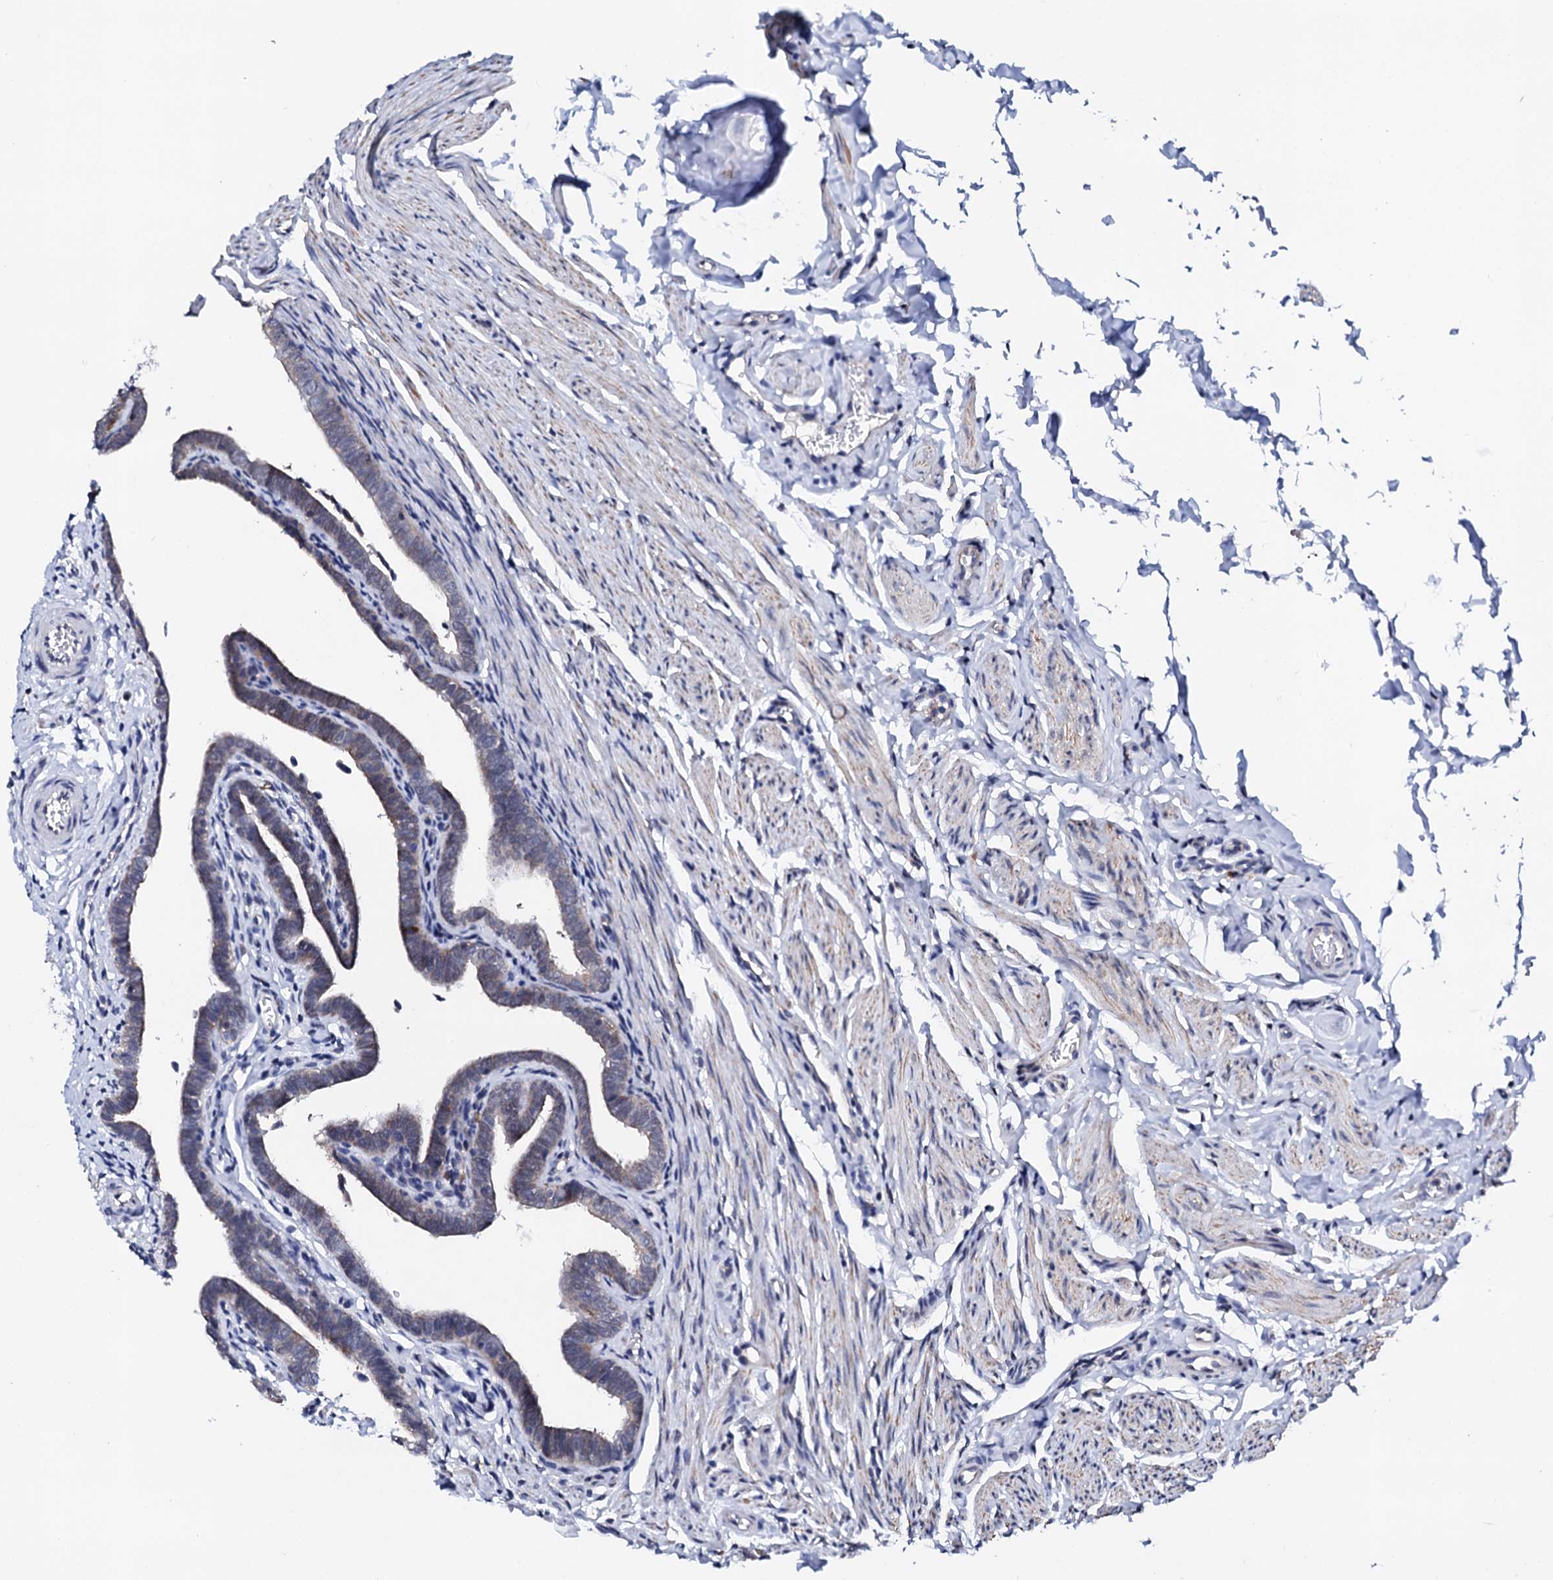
{"staining": {"intensity": "weak", "quantity": "25%-75%", "location": "cytoplasmic/membranous"}, "tissue": "fallopian tube", "cell_type": "Glandular cells", "image_type": "normal", "snomed": [{"axis": "morphology", "description": "Normal tissue, NOS"}, {"axis": "topography", "description": "Fallopian tube"}], "caption": "Immunohistochemistry histopathology image of unremarkable fallopian tube: human fallopian tube stained using IHC shows low levels of weak protein expression localized specifically in the cytoplasmic/membranous of glandular cells, appearing as a cytoplasmic/membranous brown color.", "gene": "NUP58", "patient": {"sex": "female", "age": 36}}